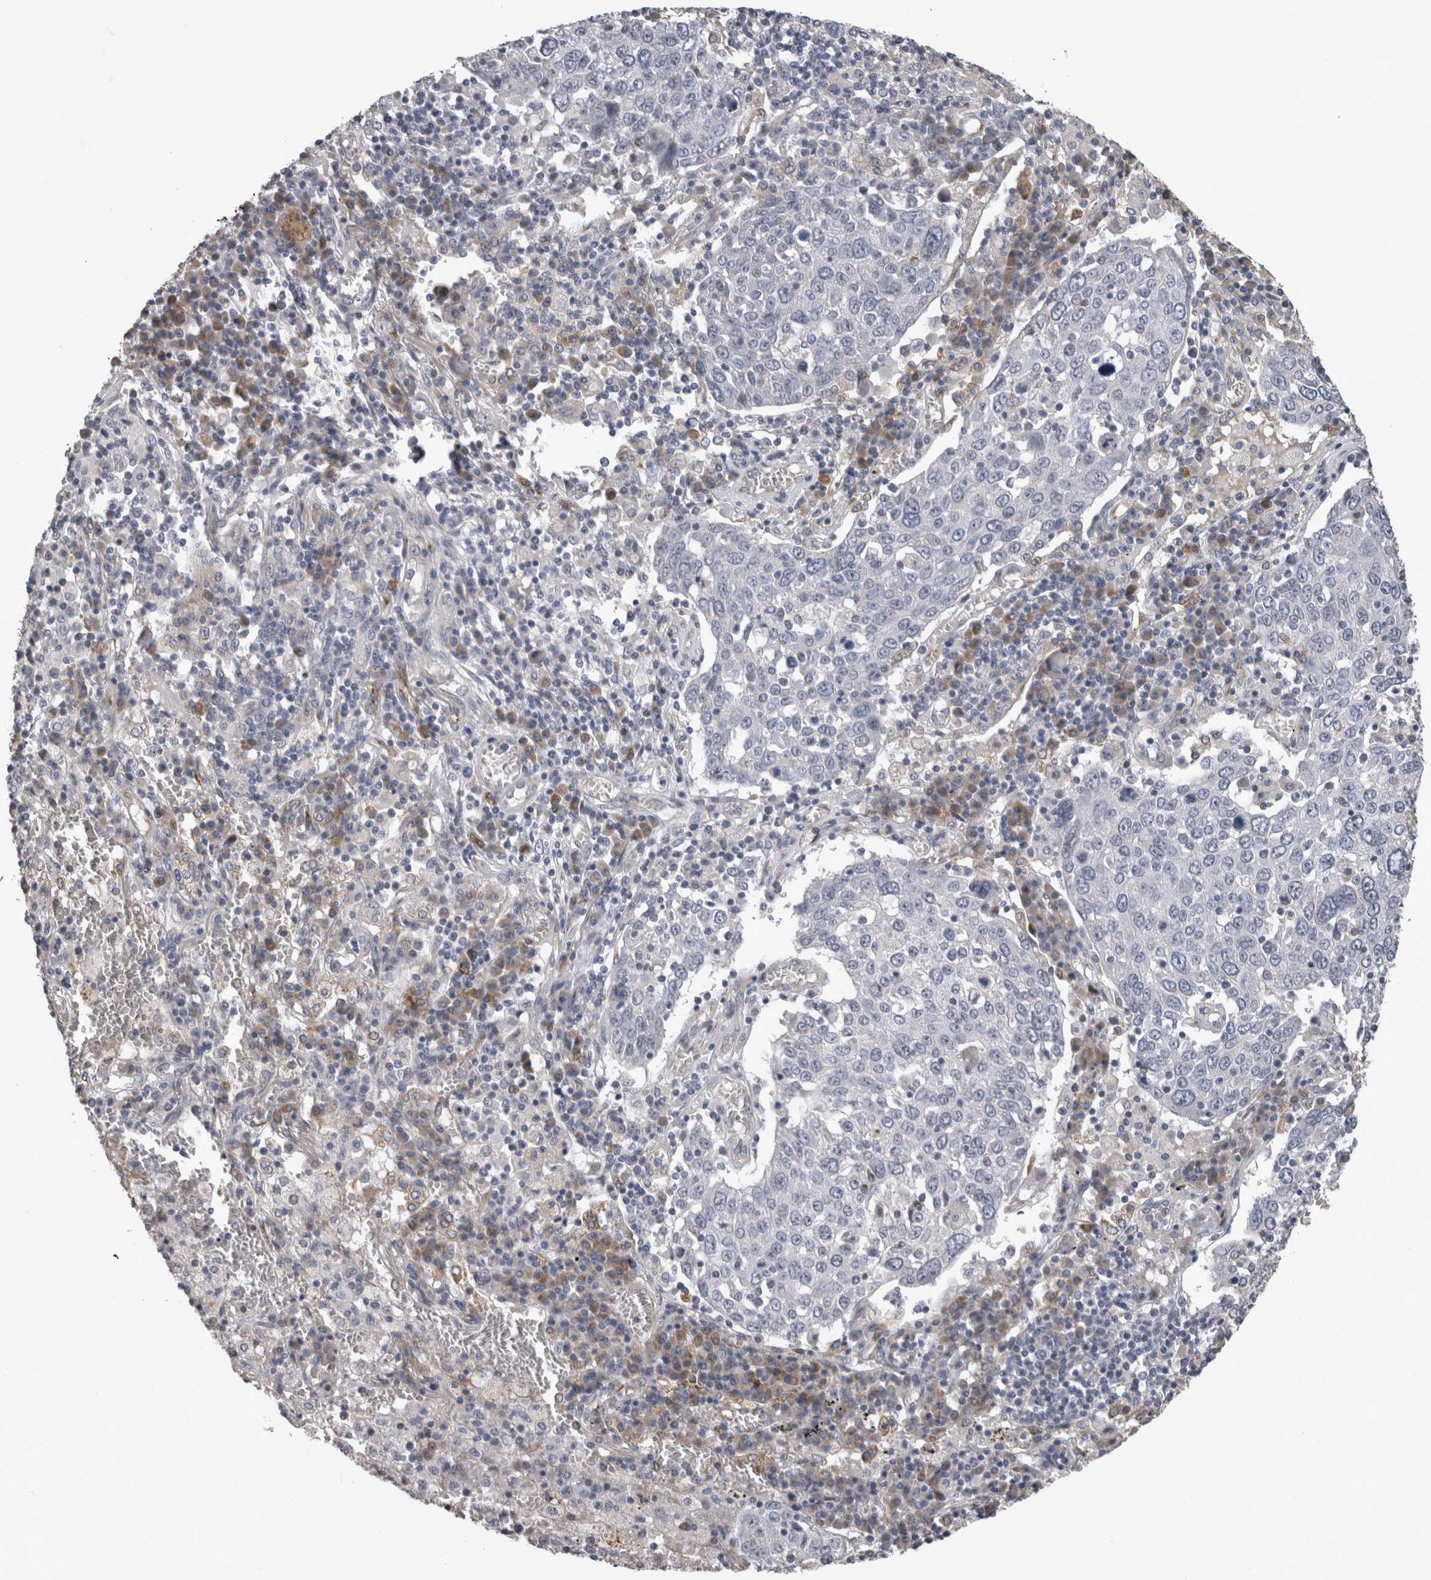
{"staining": {"intensity": "negative", "quantity": "none", "location": "none"}, "tissue": "lung cancer", "cell_type": "Tumor cells", "image_type": "cancer", "snomed": [{"axis": "morphology", "description": "Squamous cell carcinoma, NOS"}, {"axis": "topography", "description": "Lung"}], "caption": "This is an immunohistochemistry photomicrograph of squamous cell carcinoma (lung). There is no staining in tumor cells.", "gene": "STC1", "patient": {"sex": "male", "age": 65}}